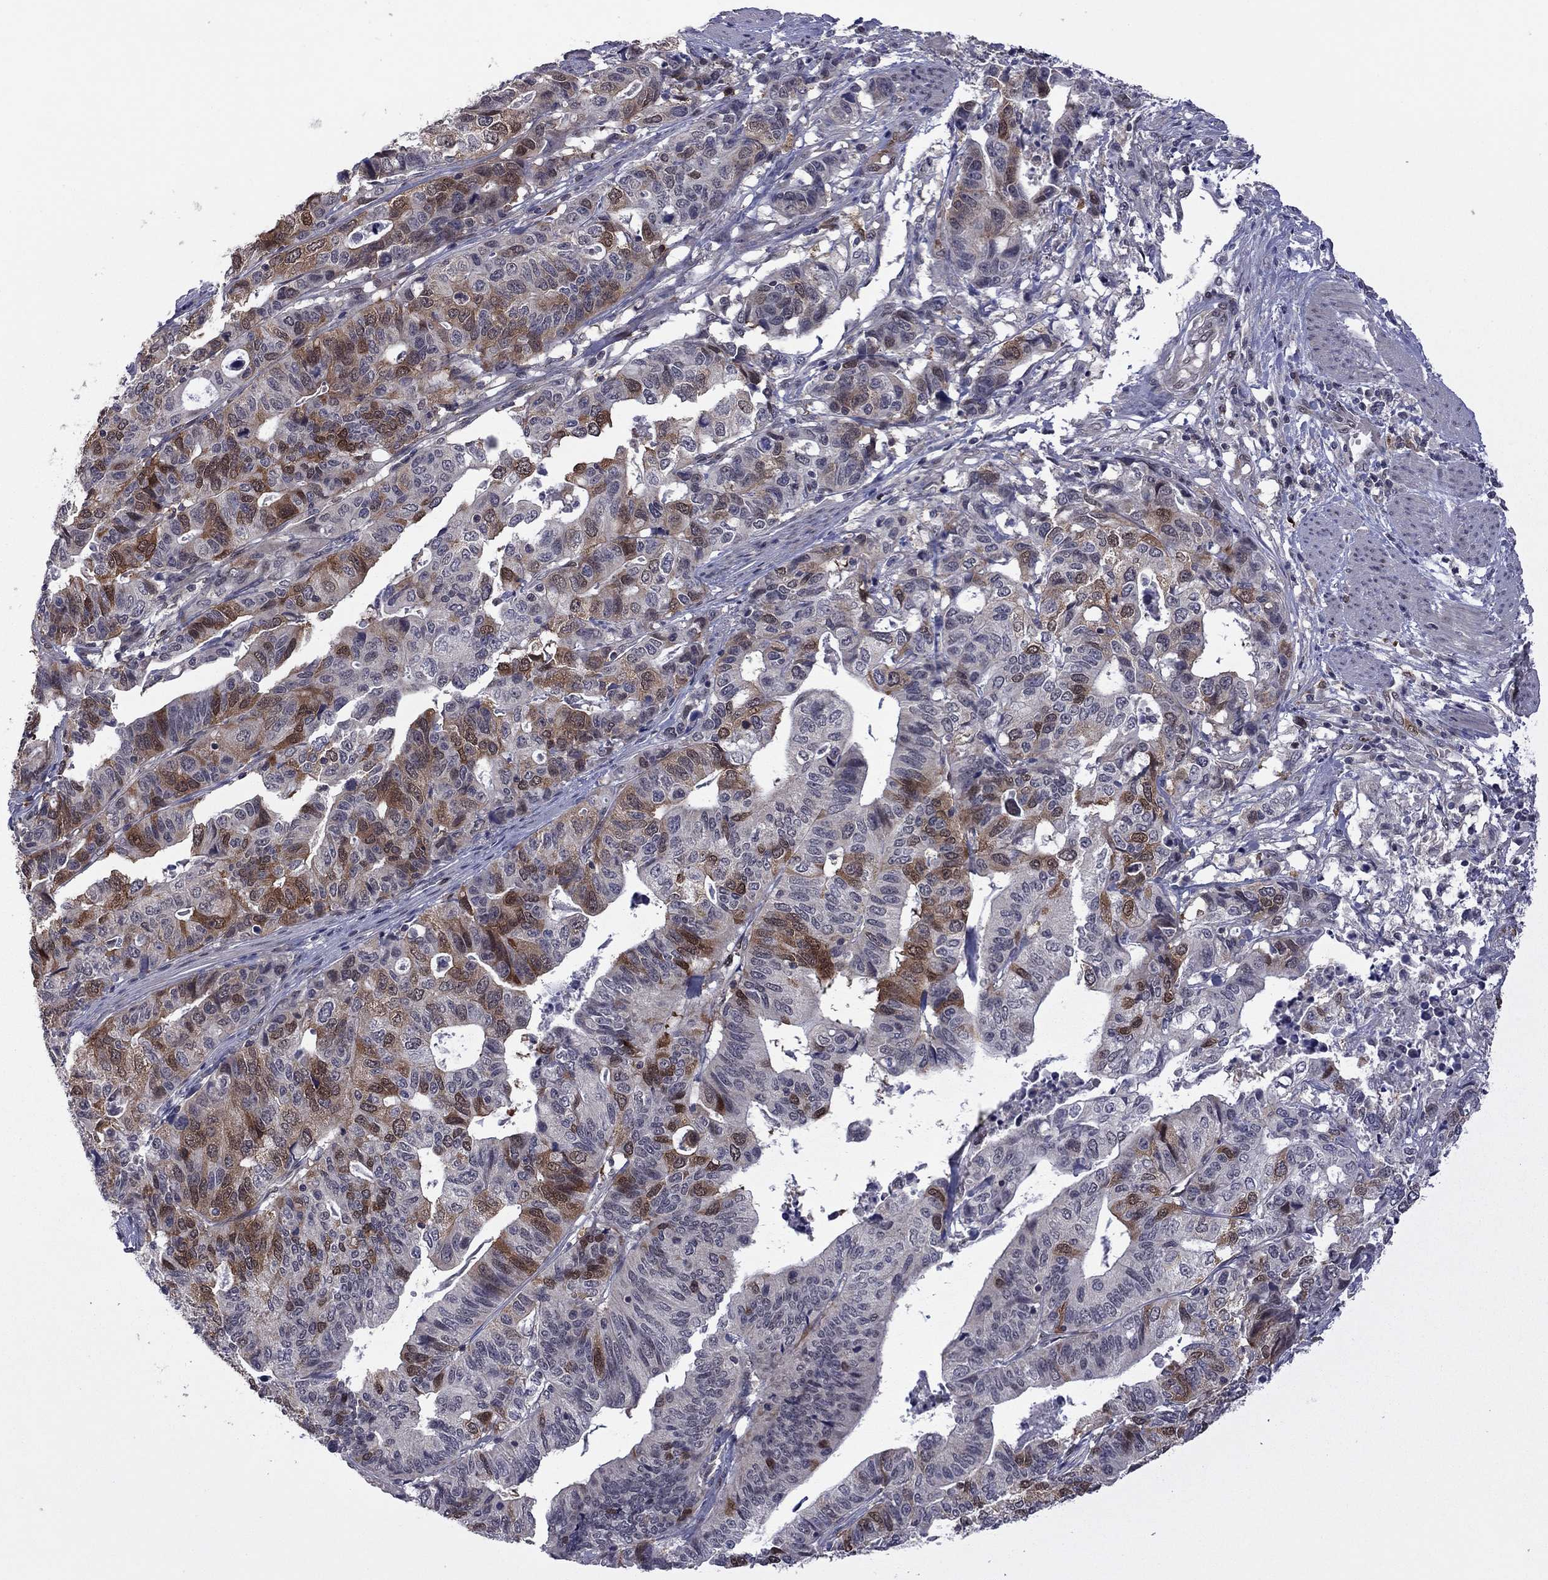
{"staining": {"intensity": "strong", "quantity": "<25%", "location": "cytoplasmic/membranous"}, "tissue": "stomach cancer", "cell_type": "Tumor cells", "image_type": "cancer", "snomed": [{"axis": "morphology", "description": "Adenocarcinoma, NOS"}, {"axis": "topography", "description": "Stomach, upper"}], "caption": "This is a photomicrograph of IHC staining of adenocarcinoma (stomach), which shows strong expression in the cytoplasmic/membranous of tumor cells.", "gene": "GPAA1", "patient": {"sex": "female", "age": 67}}